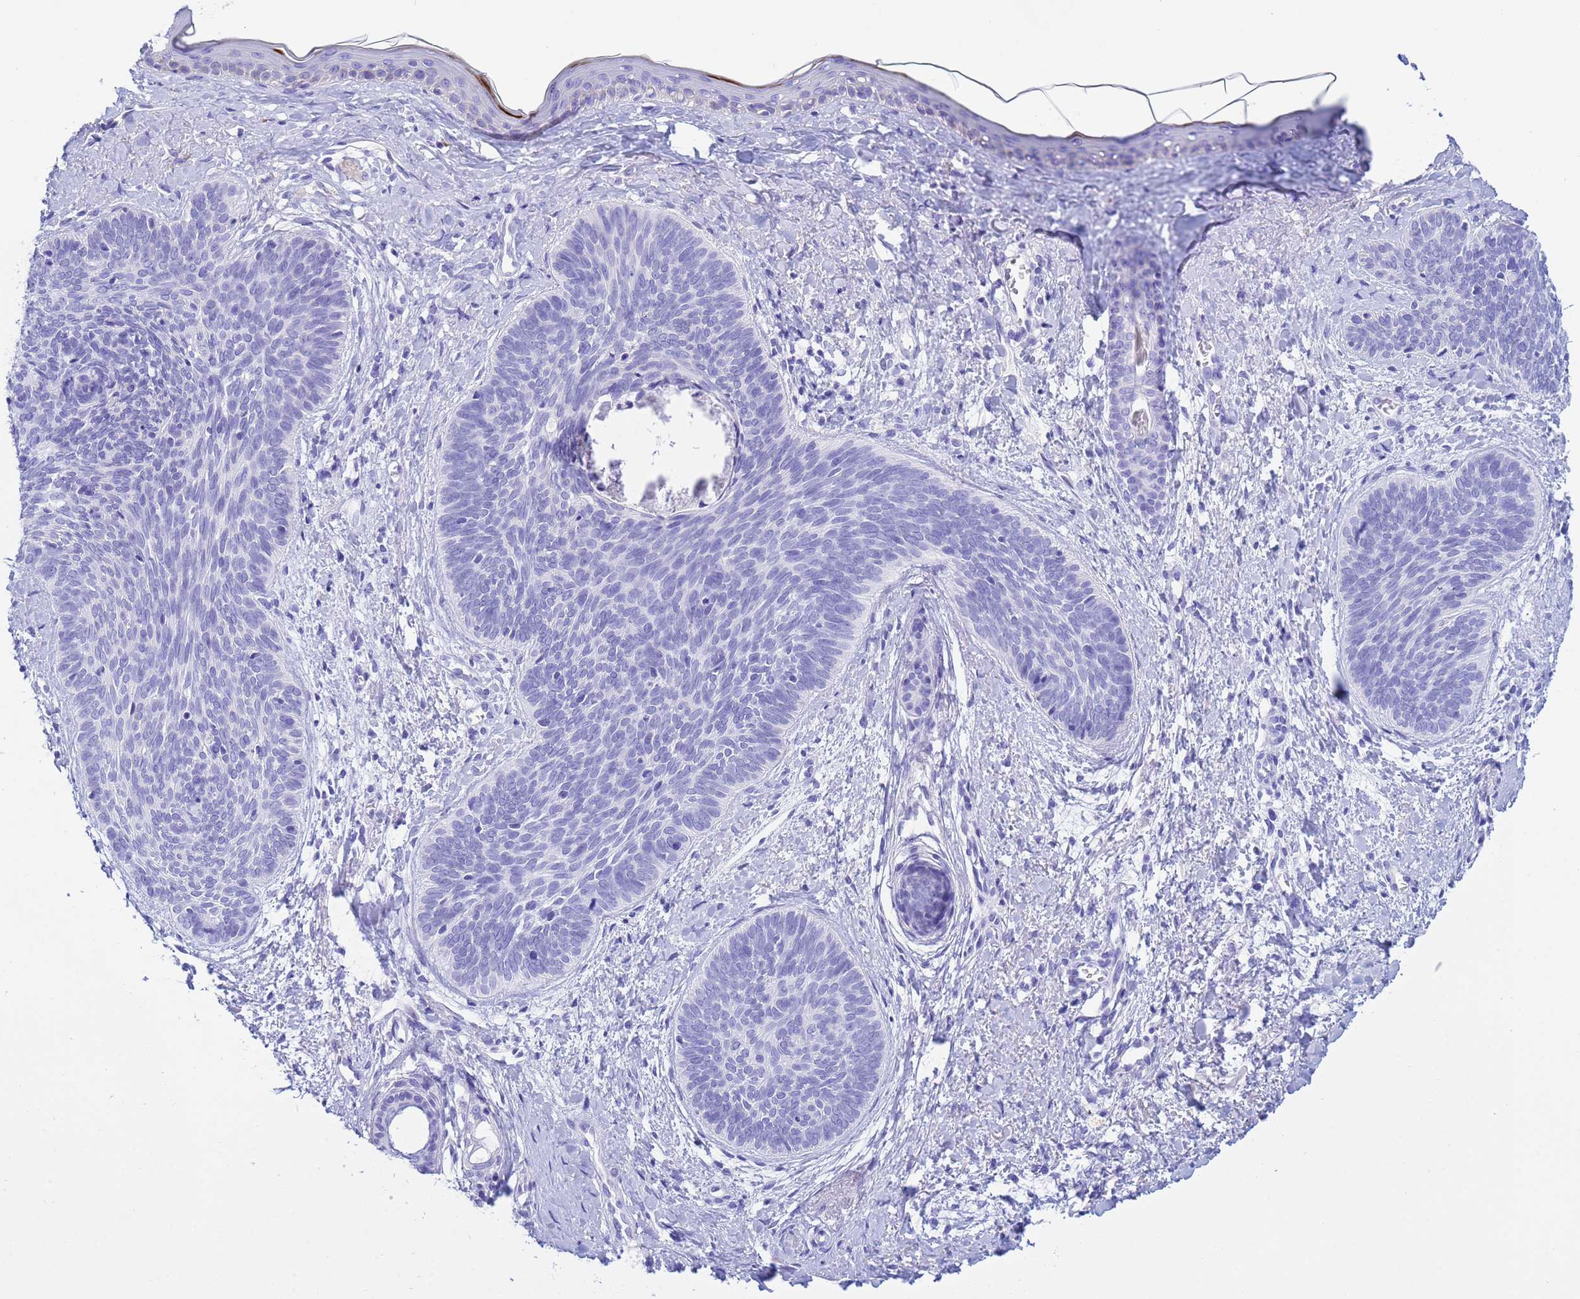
{"staining": {"intensity": "negative", "quantity": "none", "location": "none"}, "tissue": "skin cancer", "cell_type": "Tumor cells", "image_type": "cancer", "snomed": [{"axis": "morphology", "description": "Basal cell carcinoma"}, {"axis": "topography", "description": "Skin"}], "caption": "Protein analysis of basal cell carcinoma (skin) shows no significant staining in tumor cells.", "gene": "AQP12A", "patient": {"sex": "female", "age": 81}}